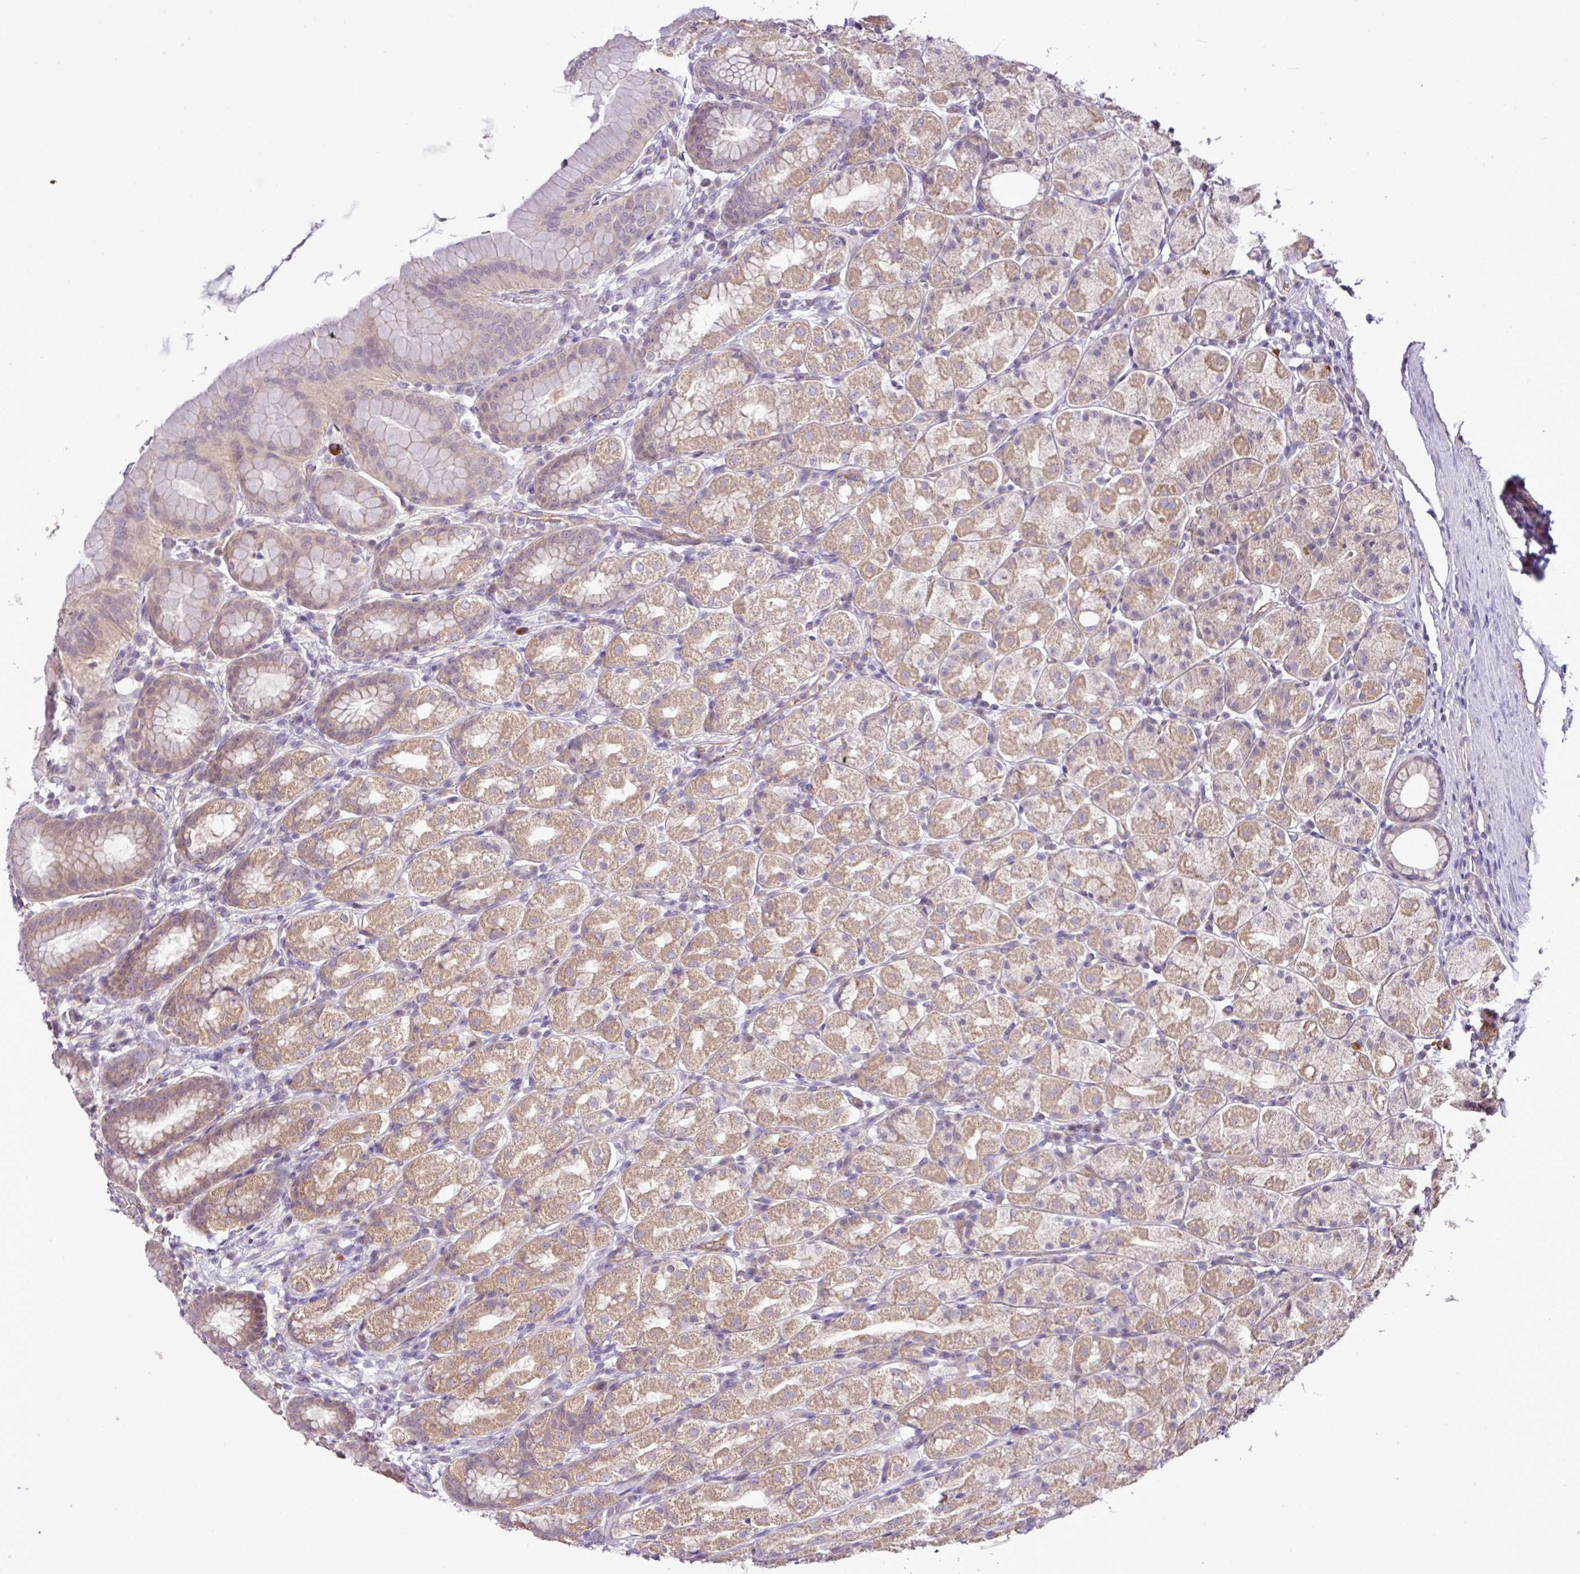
{"staining": {"intensity": "moderate", "quantity": ">75%", "location": "cytoplasmic/membranous"}, "tissue": "stomach", "cell_type": "Glandular cells", "image_type": "normal", "snomed": [{"axis": "morphology", "description": "Normal tissue, NOS"}, {"axis": "topography", "description": "Stomach, upper"}, {"axis": "topography", "description": "Stomach"}], "caption": "Immunohistochemistry (IHC) (DAB) staining of normal human stomach exhibits moderate cytoplasmic/membranous protein staining in about >75% of glandular cells. (DAB IHC, brown staining for protein, blue staining for nuclei).", "gene": "XIAP", "patient": {"sex": "male", "age": 68}}